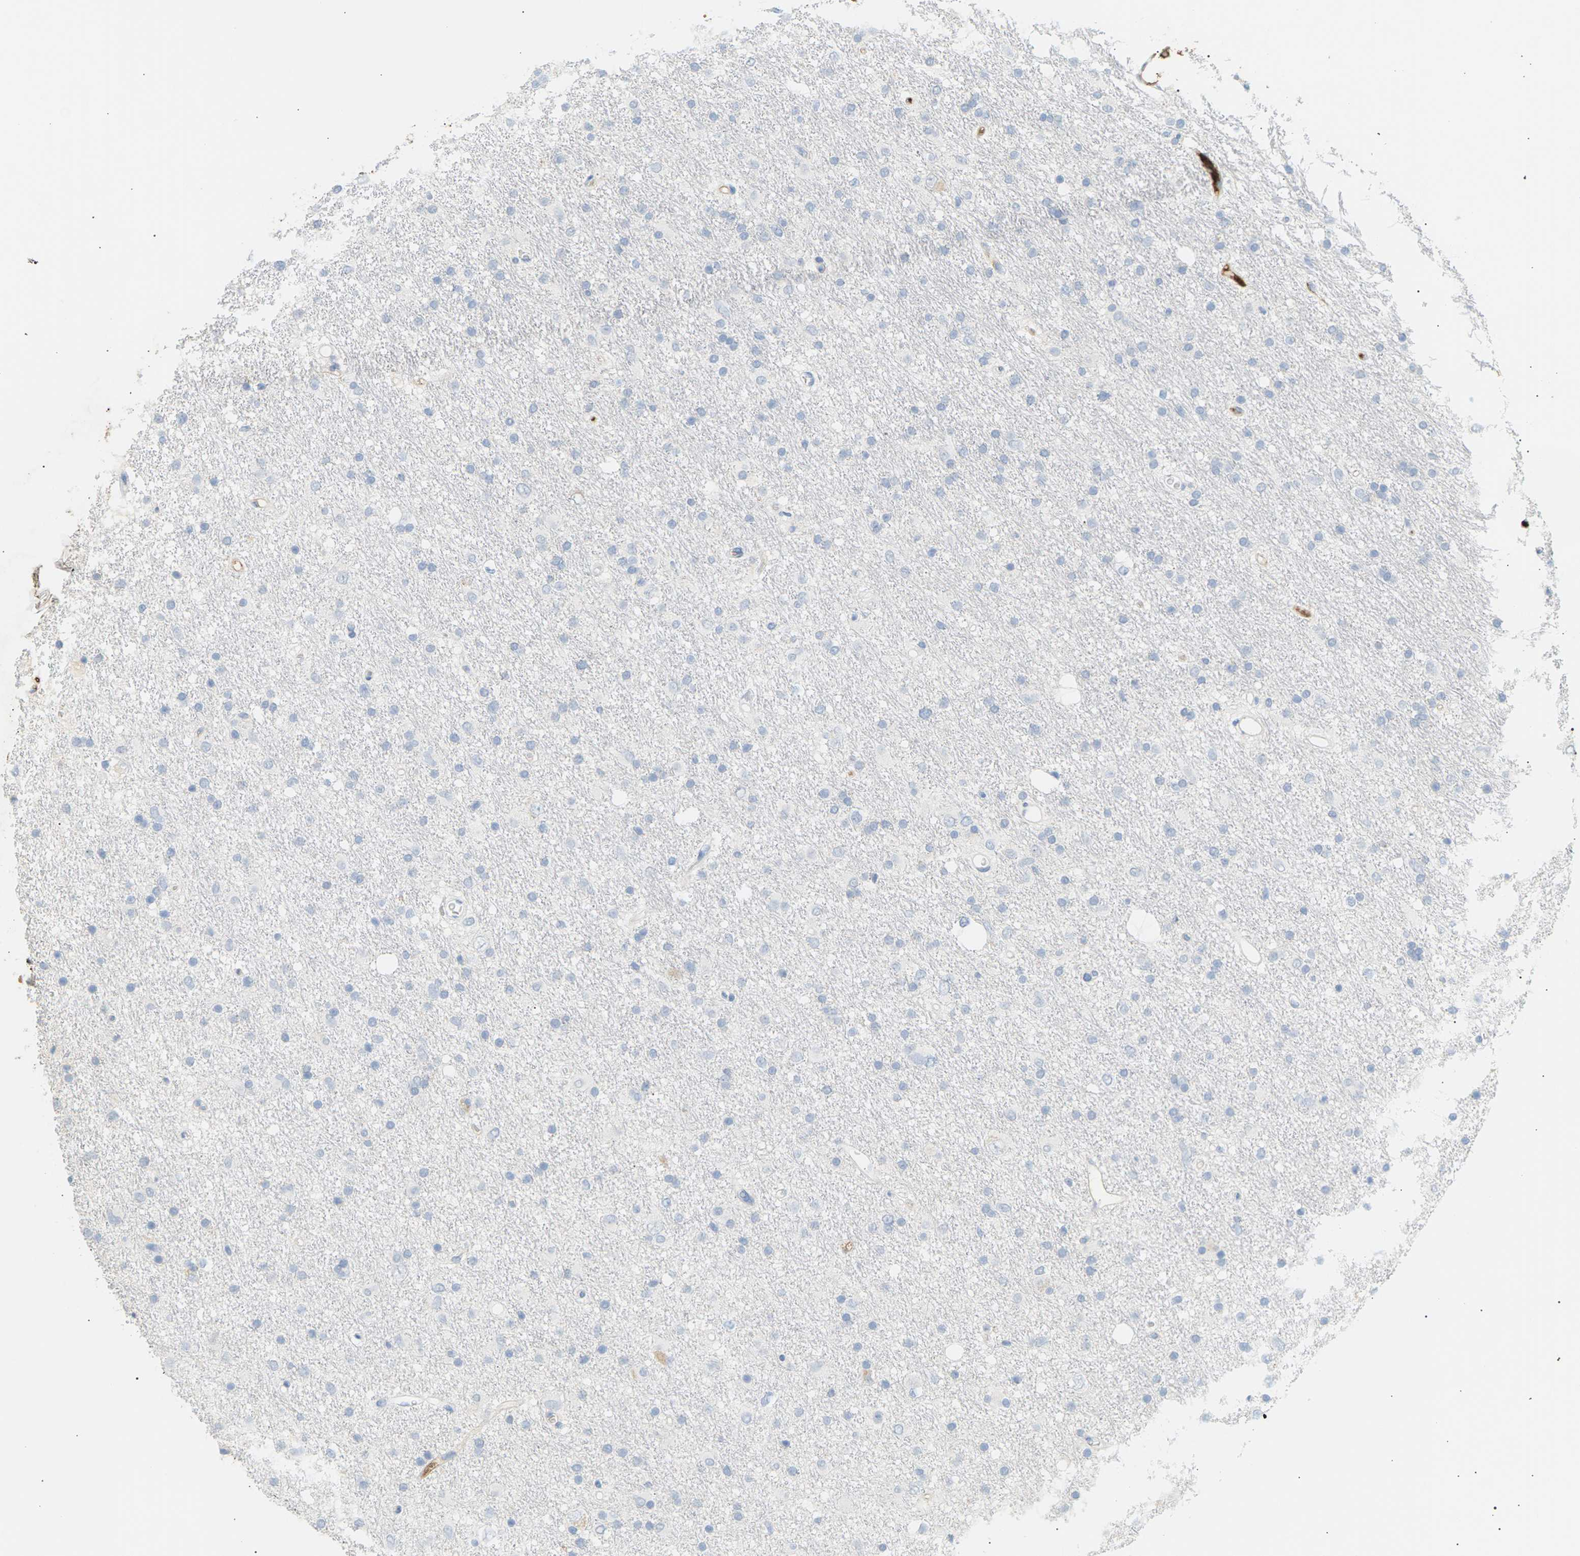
{"staining": {"intensity": "negative", "quantity": "none", "location": "none"}, "tissue": "glioma", "cell_type": "Tumor cells", "image_type": "cancer", "snomed": [{"axis": "morphology", "description": "Glioma, malignant, Low grade"}, {"axis": "topography", "description": "Brain"}], "caption": "Immunohistochemistry micrograph of neoplastic tissue: glioma stained with DAB (3,3'-diaminobenzidine) exhibits no significant protein positivity in tumor cells.", "gene": "IGLC3", "patient": {"sex": "male", "age": 77}}